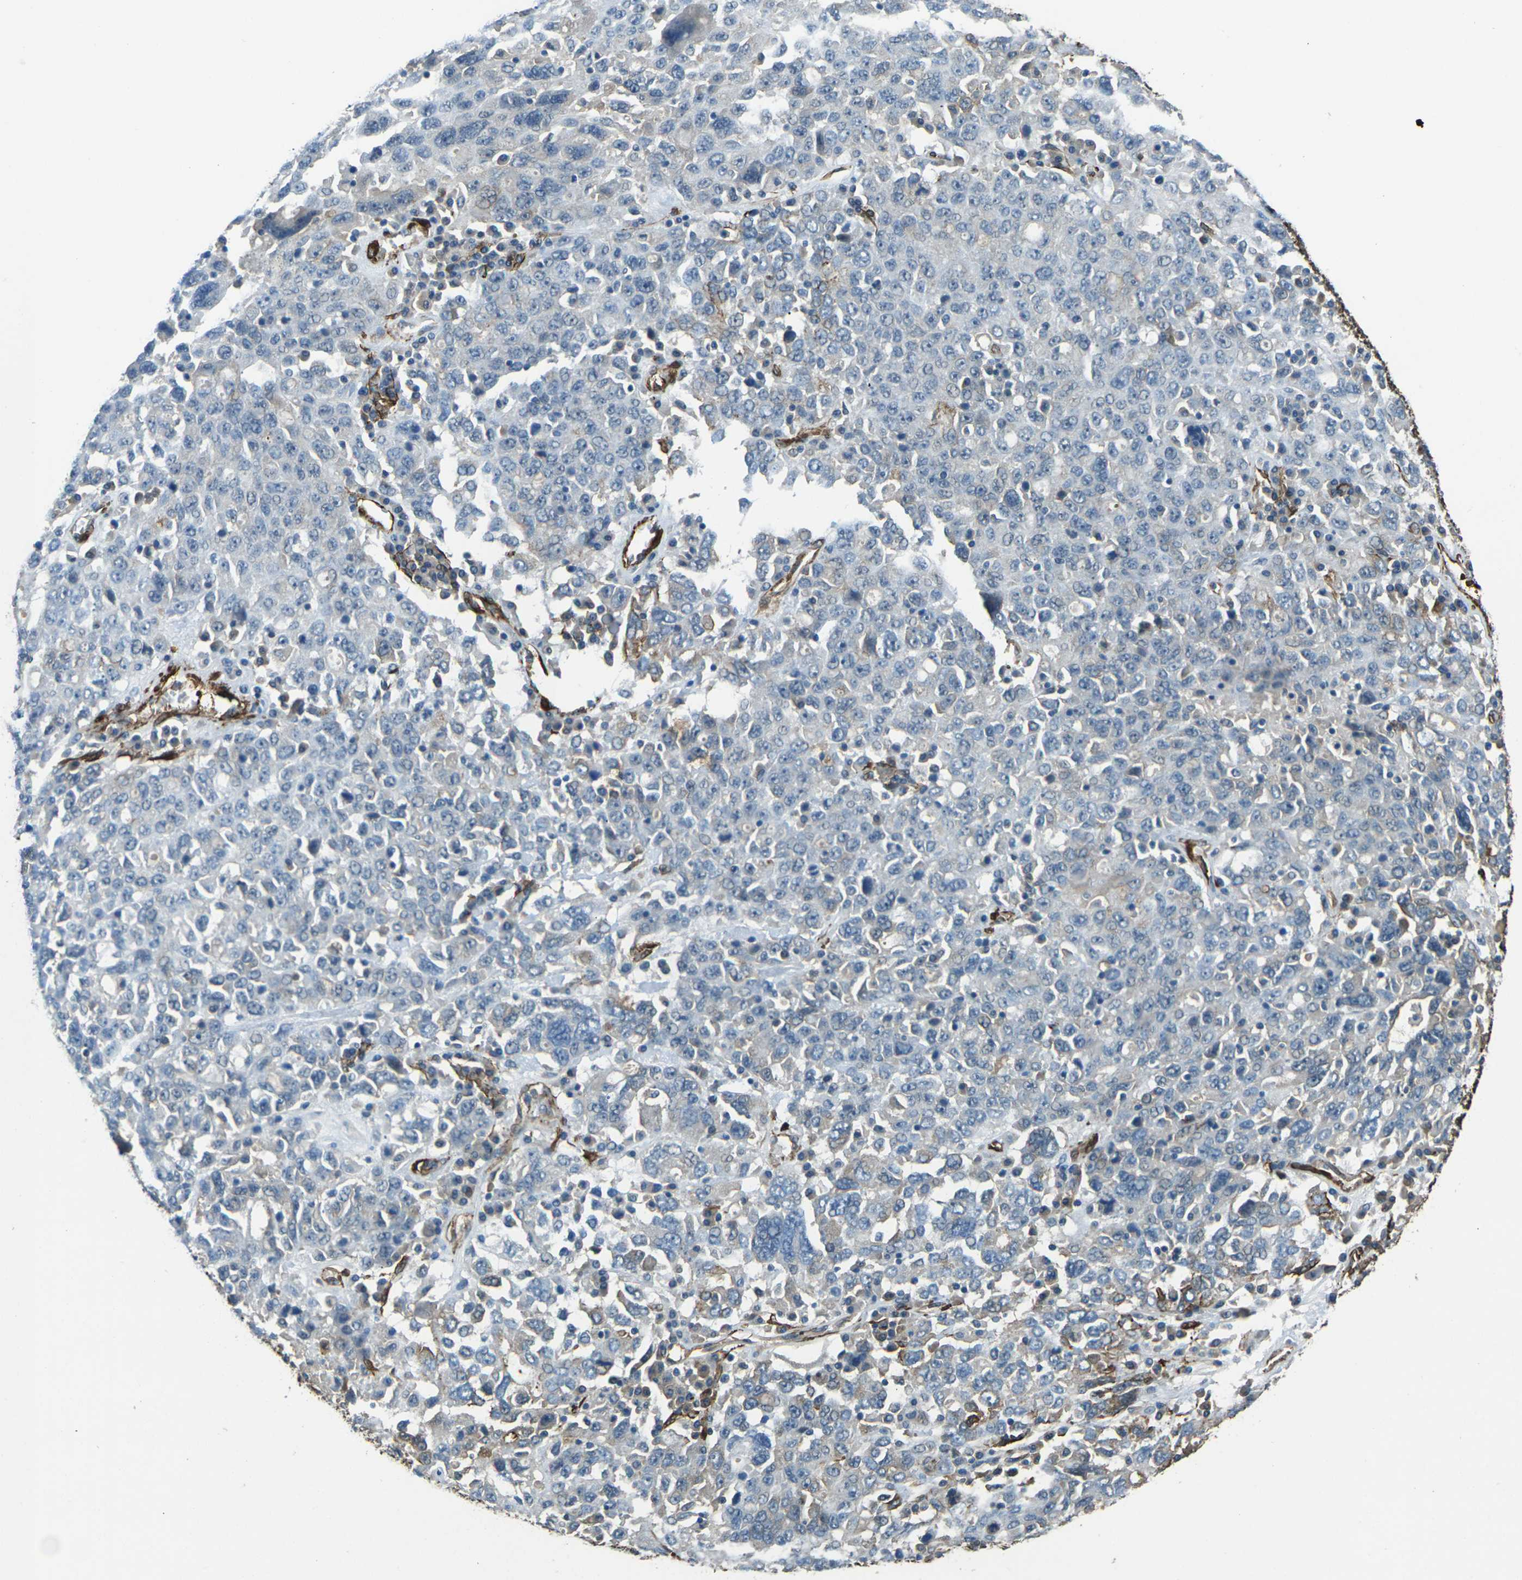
{"staining": {"intensity": "moderate", "quantity": "<25%", "location": "cytoplasmic/membranous"}, "tissue": "ovarian cancer", "cell_type": "Tumor cells", "image_type": "cancer", "snomed": [{"axis": "morphology", "description": "Carcinoma, endometroid"}, {"axis": "topography", "description": "Ovary"}], "caption": "A brown stain shows moderate cytoplasmic/membranous expression of a protein in human ovarian cancer (endometroid carcinoma) tumor cells.", "gene": "GRAMD1C", "patient": {"sex": "female", "age": 62}}